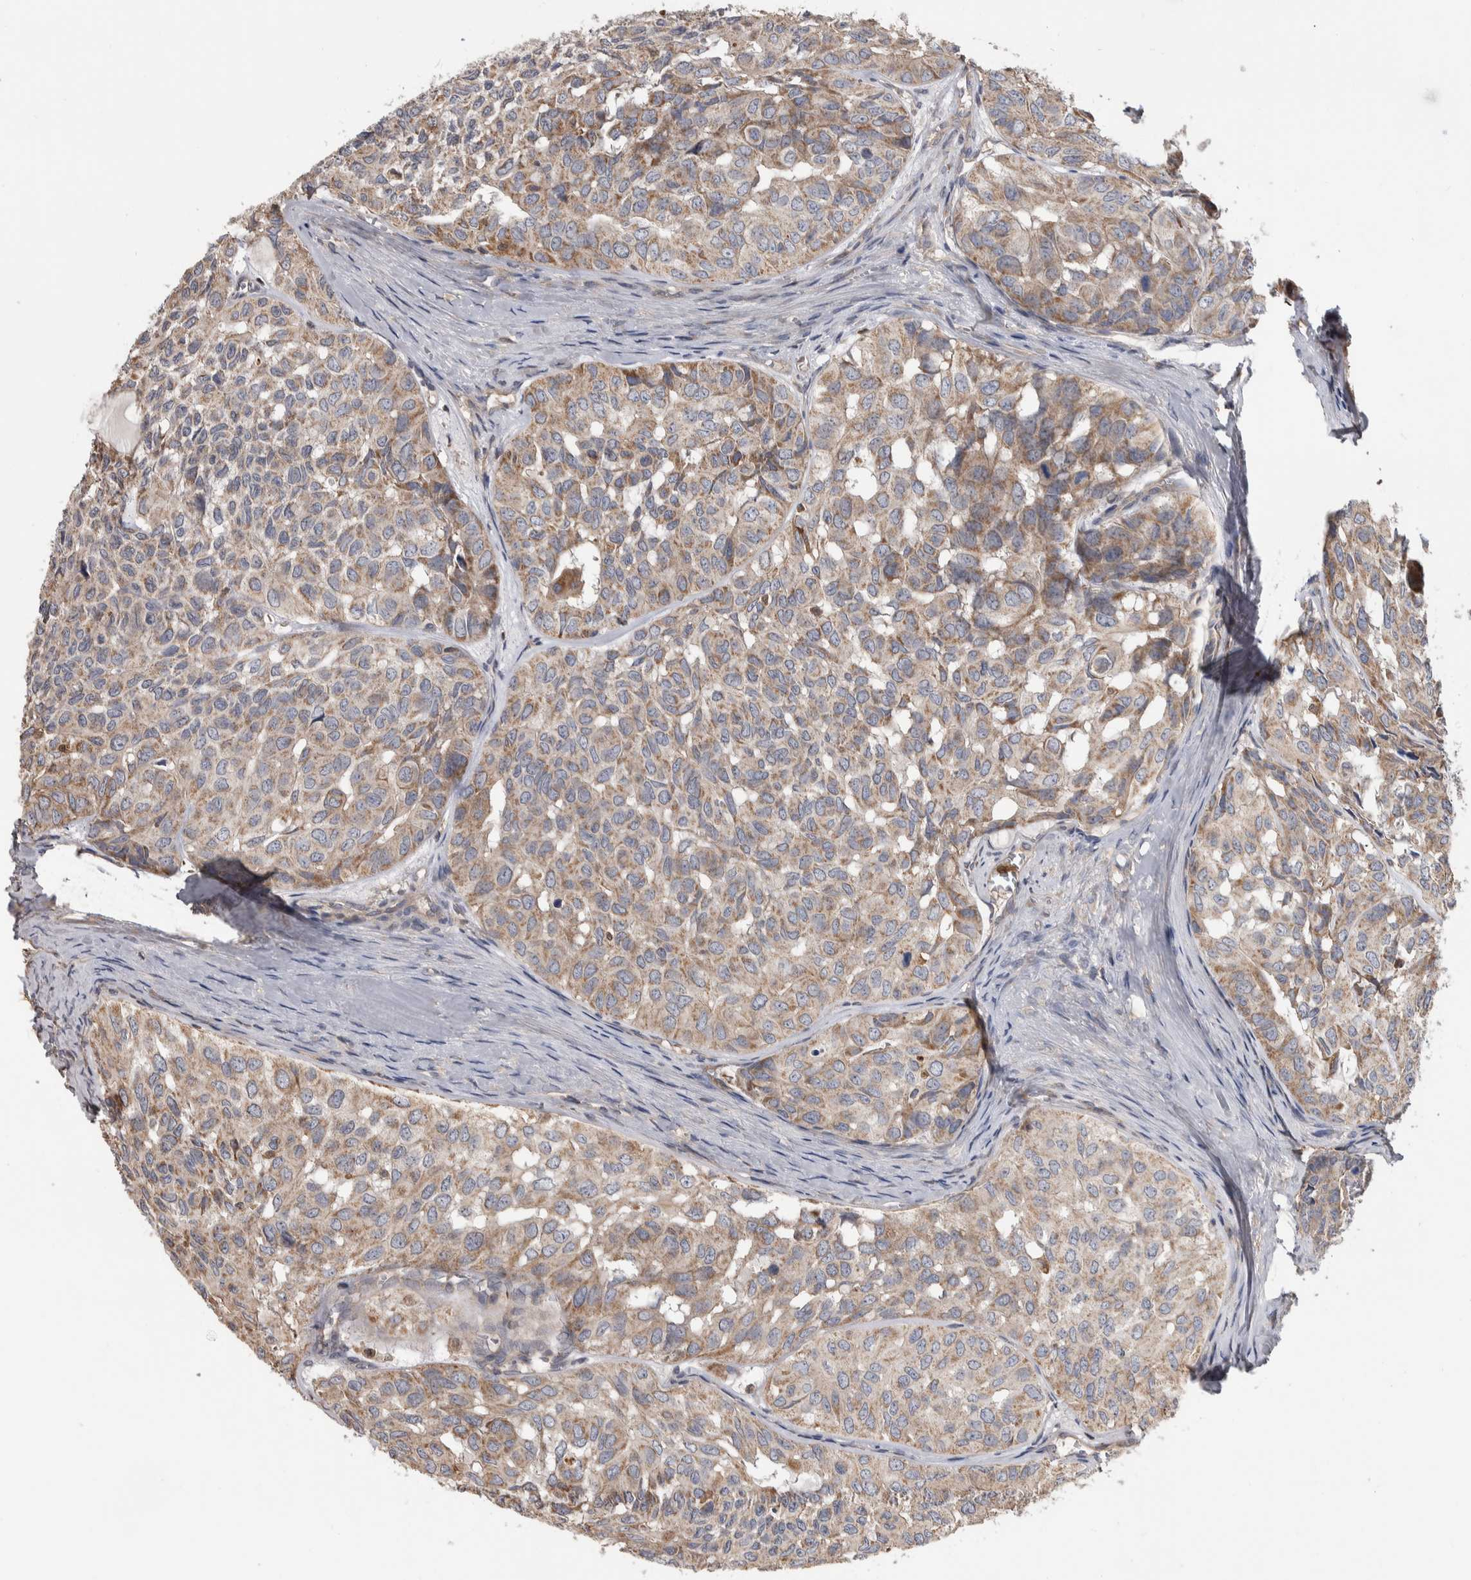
{"staining": {"intensity": "weak", "quantity": ">75%", "location": "cytoplasmic/membranous"}, "tissue": "head and neck cancer", "cell_type": "Tumor cells", "image_type": "cancer", "snomed": [{"axis": "morphology", "description": "Adenocarcinoma, NOS"}, {"axis": "topography", "description": "Salivary gland, NOS"}, {"axis": "topography", "description": "Head-Neck"}], "caption": "Adenocarcinoma (head and neck) stained for a protein (brown) shows weak cytoplasmic/membranous positive positivity in about >75% of tumor cells.", "gene": "SDCBP", "patient": {"sex": "female", "age": 76}}